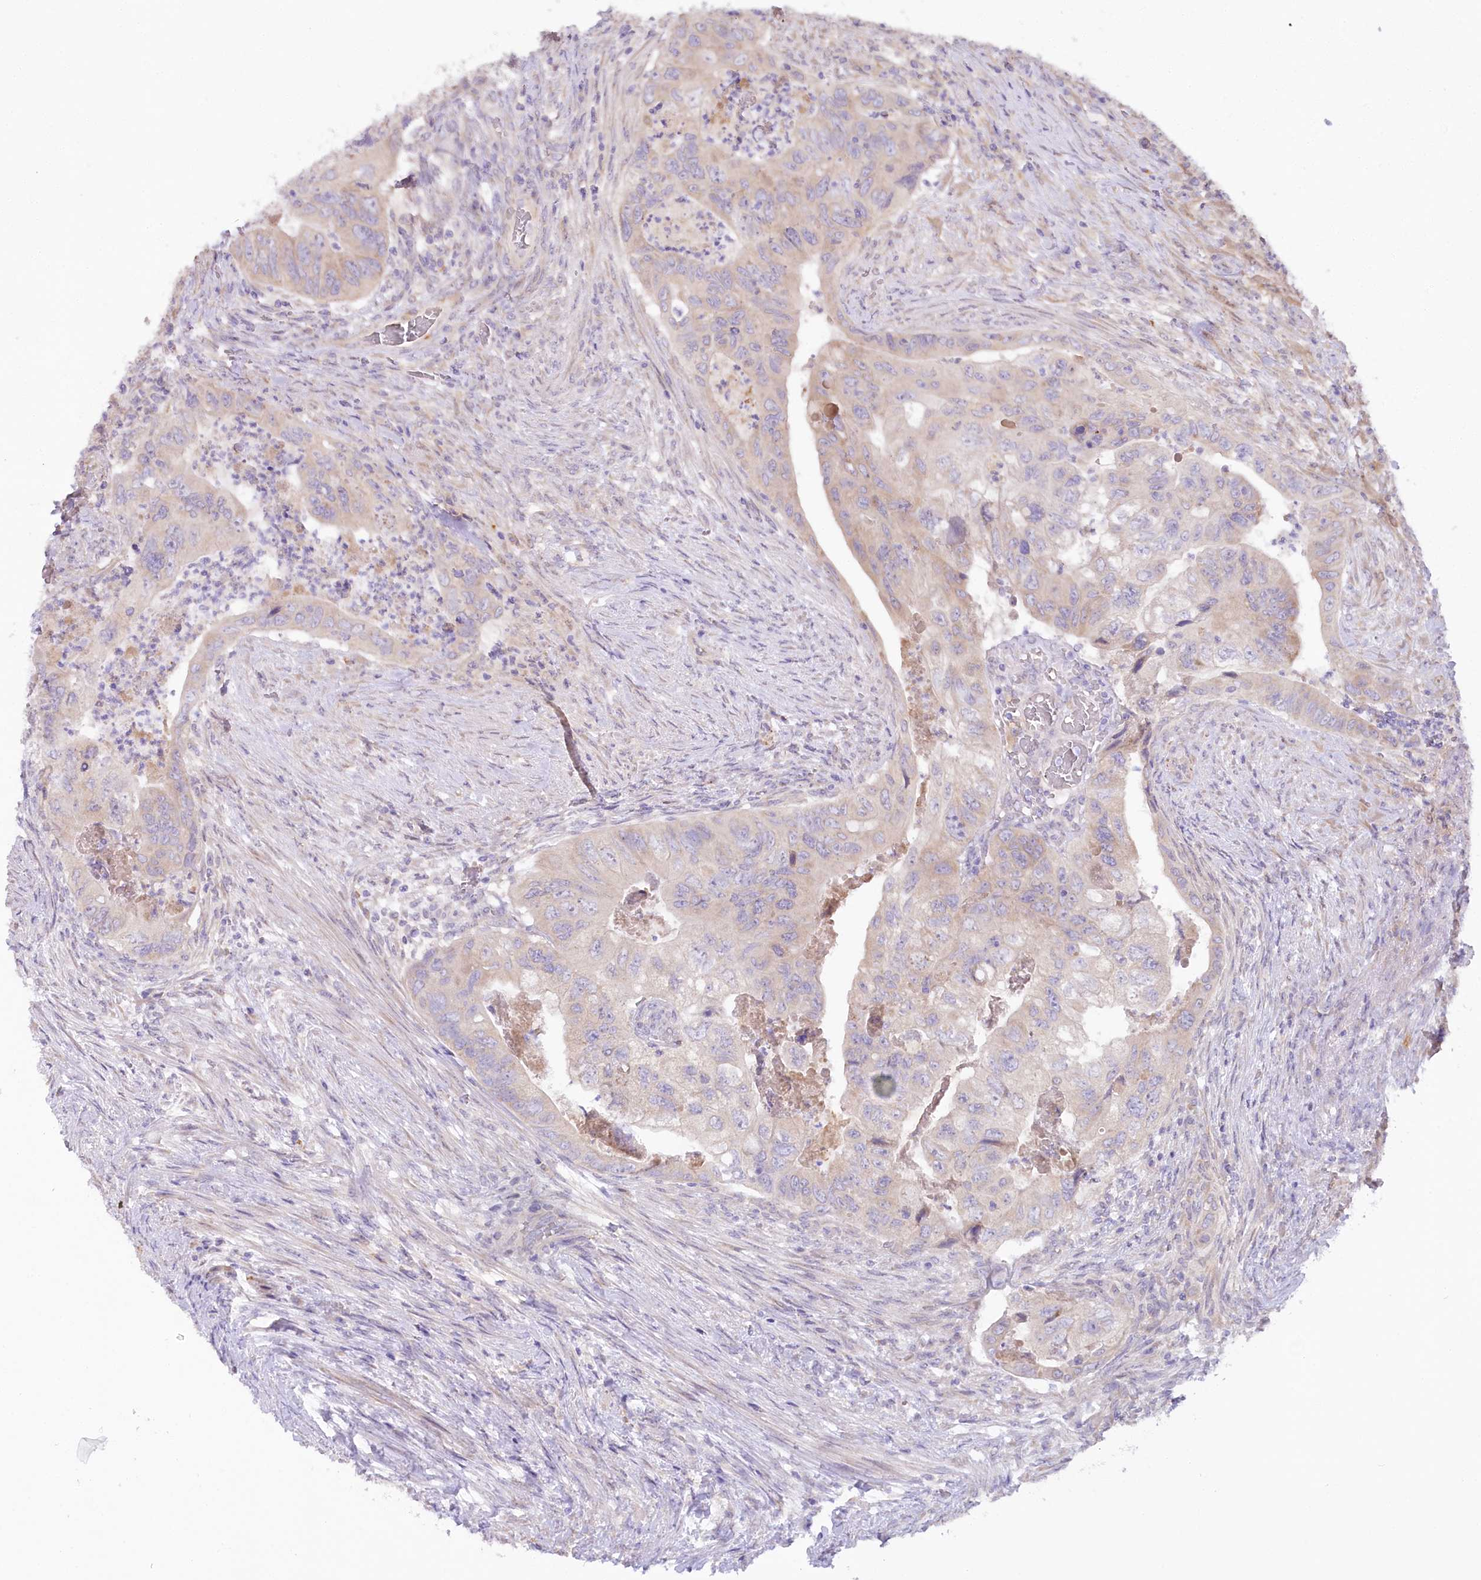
{"staining": {"intensity": "weak", "quantity": "25%-75%", "location": "cytoplasmic/membranous"}, "tissue": "colorectal cancer", "cell_type": "Tumor cells", "image_type": "cancer", "snomed": [{"axis": "morphology", "description": "Adenocarcinoma, NOS"}, {"axis": "topography", "description": "Rectum"}], "caption": "There is low levels of weak cytoplasmic/membranous positivity in tumor cells of colorectal cancer (adenocarcinoma), as demonstrated by immunohistochemical staining (brown color).", "gene": "MYOZ1", "patient": {"sex": "male", "age": 63}}